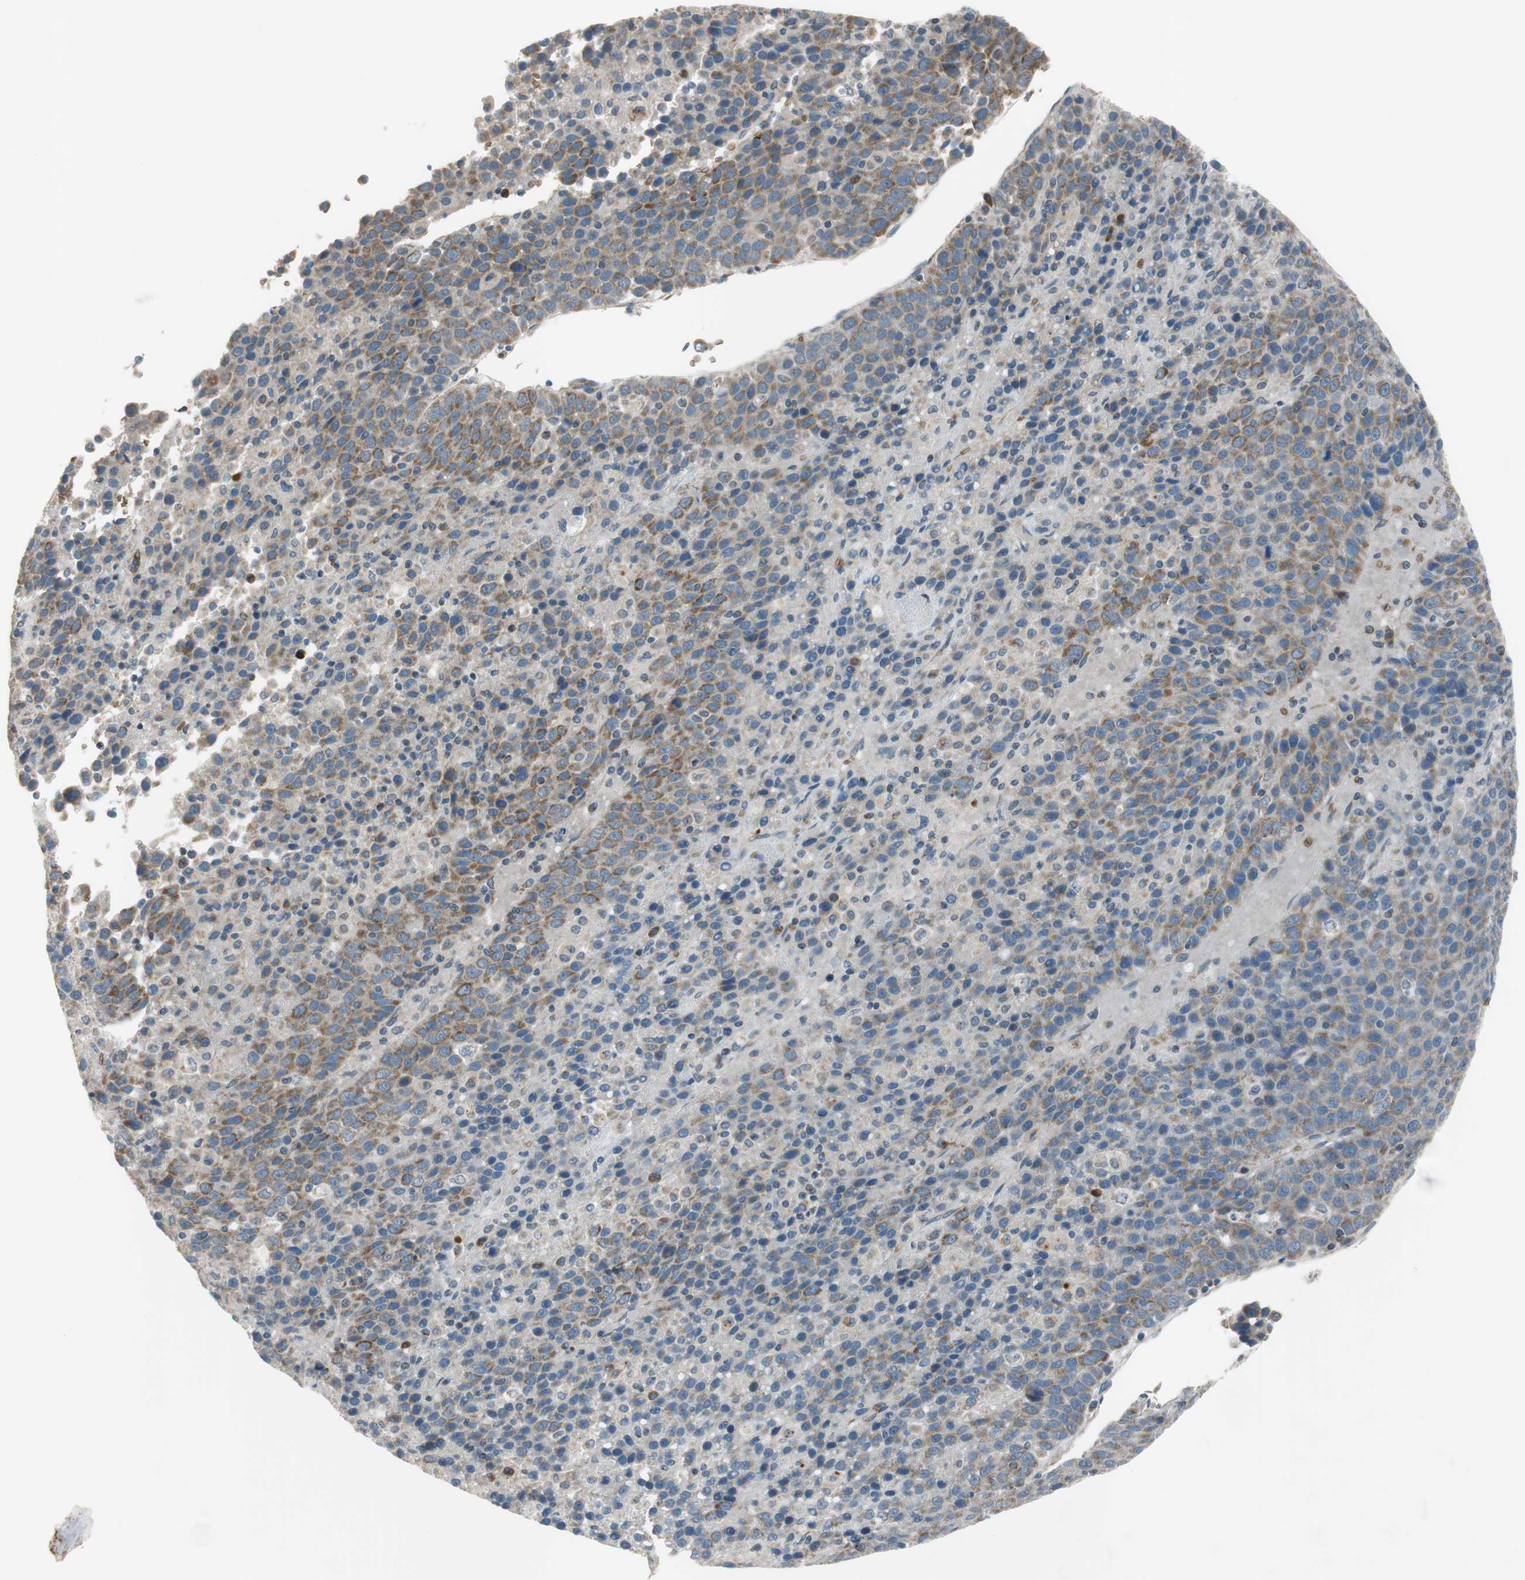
{"staining": {"intensity": "moderate", "quantity": "25%-75%", "location": "cytoplasmic/membranous"}, "tissue": "liver cancer", "cell_type": "Tumor cells", "image_type": "cancer", "snomed": [{"axis": "morphology", "description": "Carcinoma, Hepatocellular, NOS"}, {"axis": "topography", "description": "Liver"}], "caption": "IHC photomicrograph of human hepatocellular carcinoma (liver) stained for a protein (brown), which displays medium levels of moderate cytoplasmic/membranous staining in approximately 25%-75% of tumor cells.", "gene": "GYPC", "patient": {"sex": "female", "age": 53}}